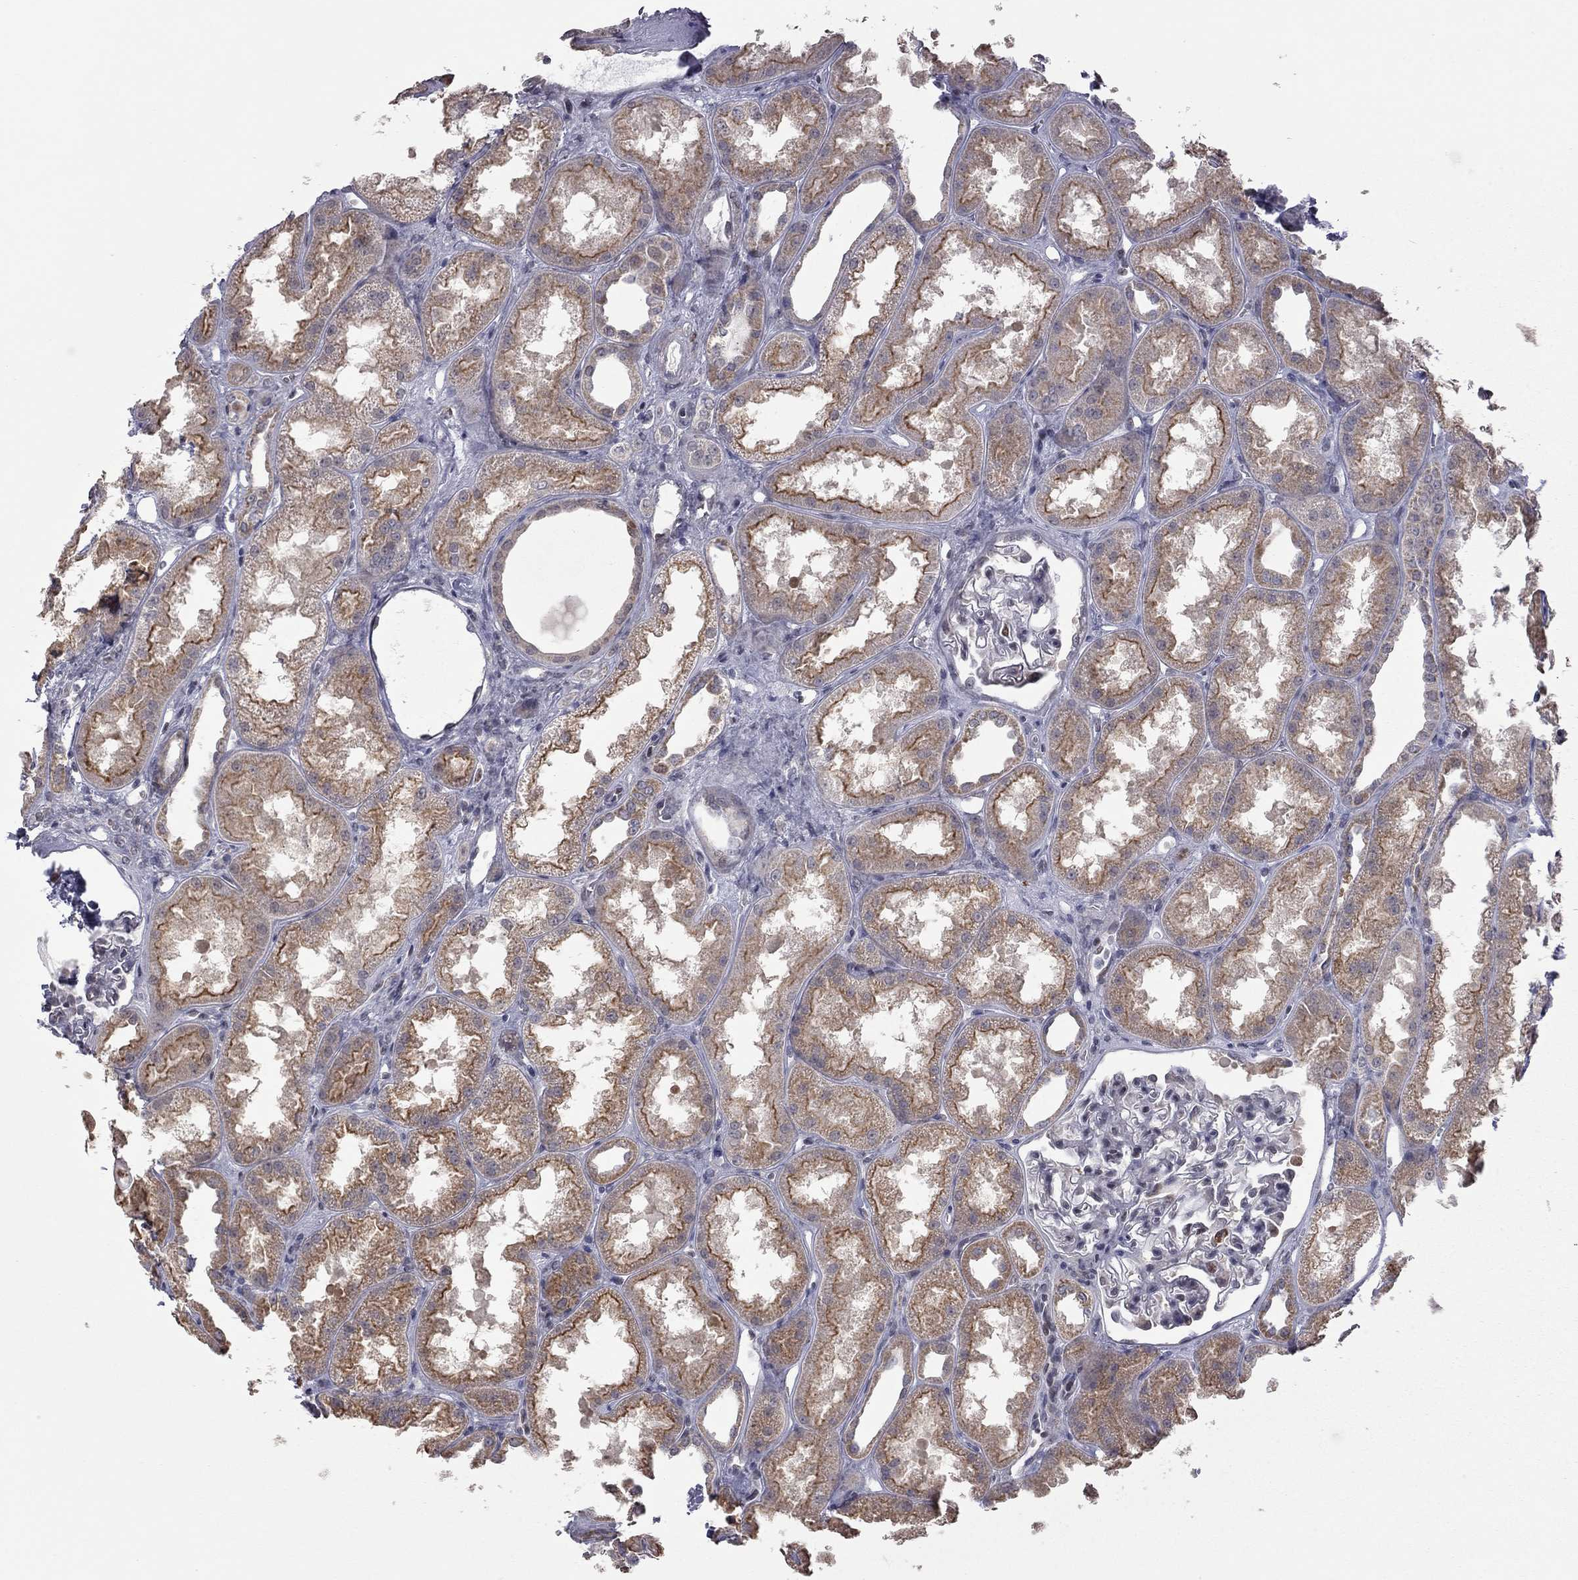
{"staining": {"intensity": "negative", "quantity": "none", "location": "none"}, "tissue": "kidney", "cell_type": "Cells in glomeruli", "image_type": "normal", "snomed": [{"axis": "morphology", "description": "Normal tissue, NOS"}, {"axis": "topography", "description": "Kidney"}], "caption": "This is an immunohistochemistry (IHC) histopathology image of unremarkable kidney. There is no positivity in cells in glomeruli.", "gene": "MC3R", "patient": {"sex": "male", "age": 61}}